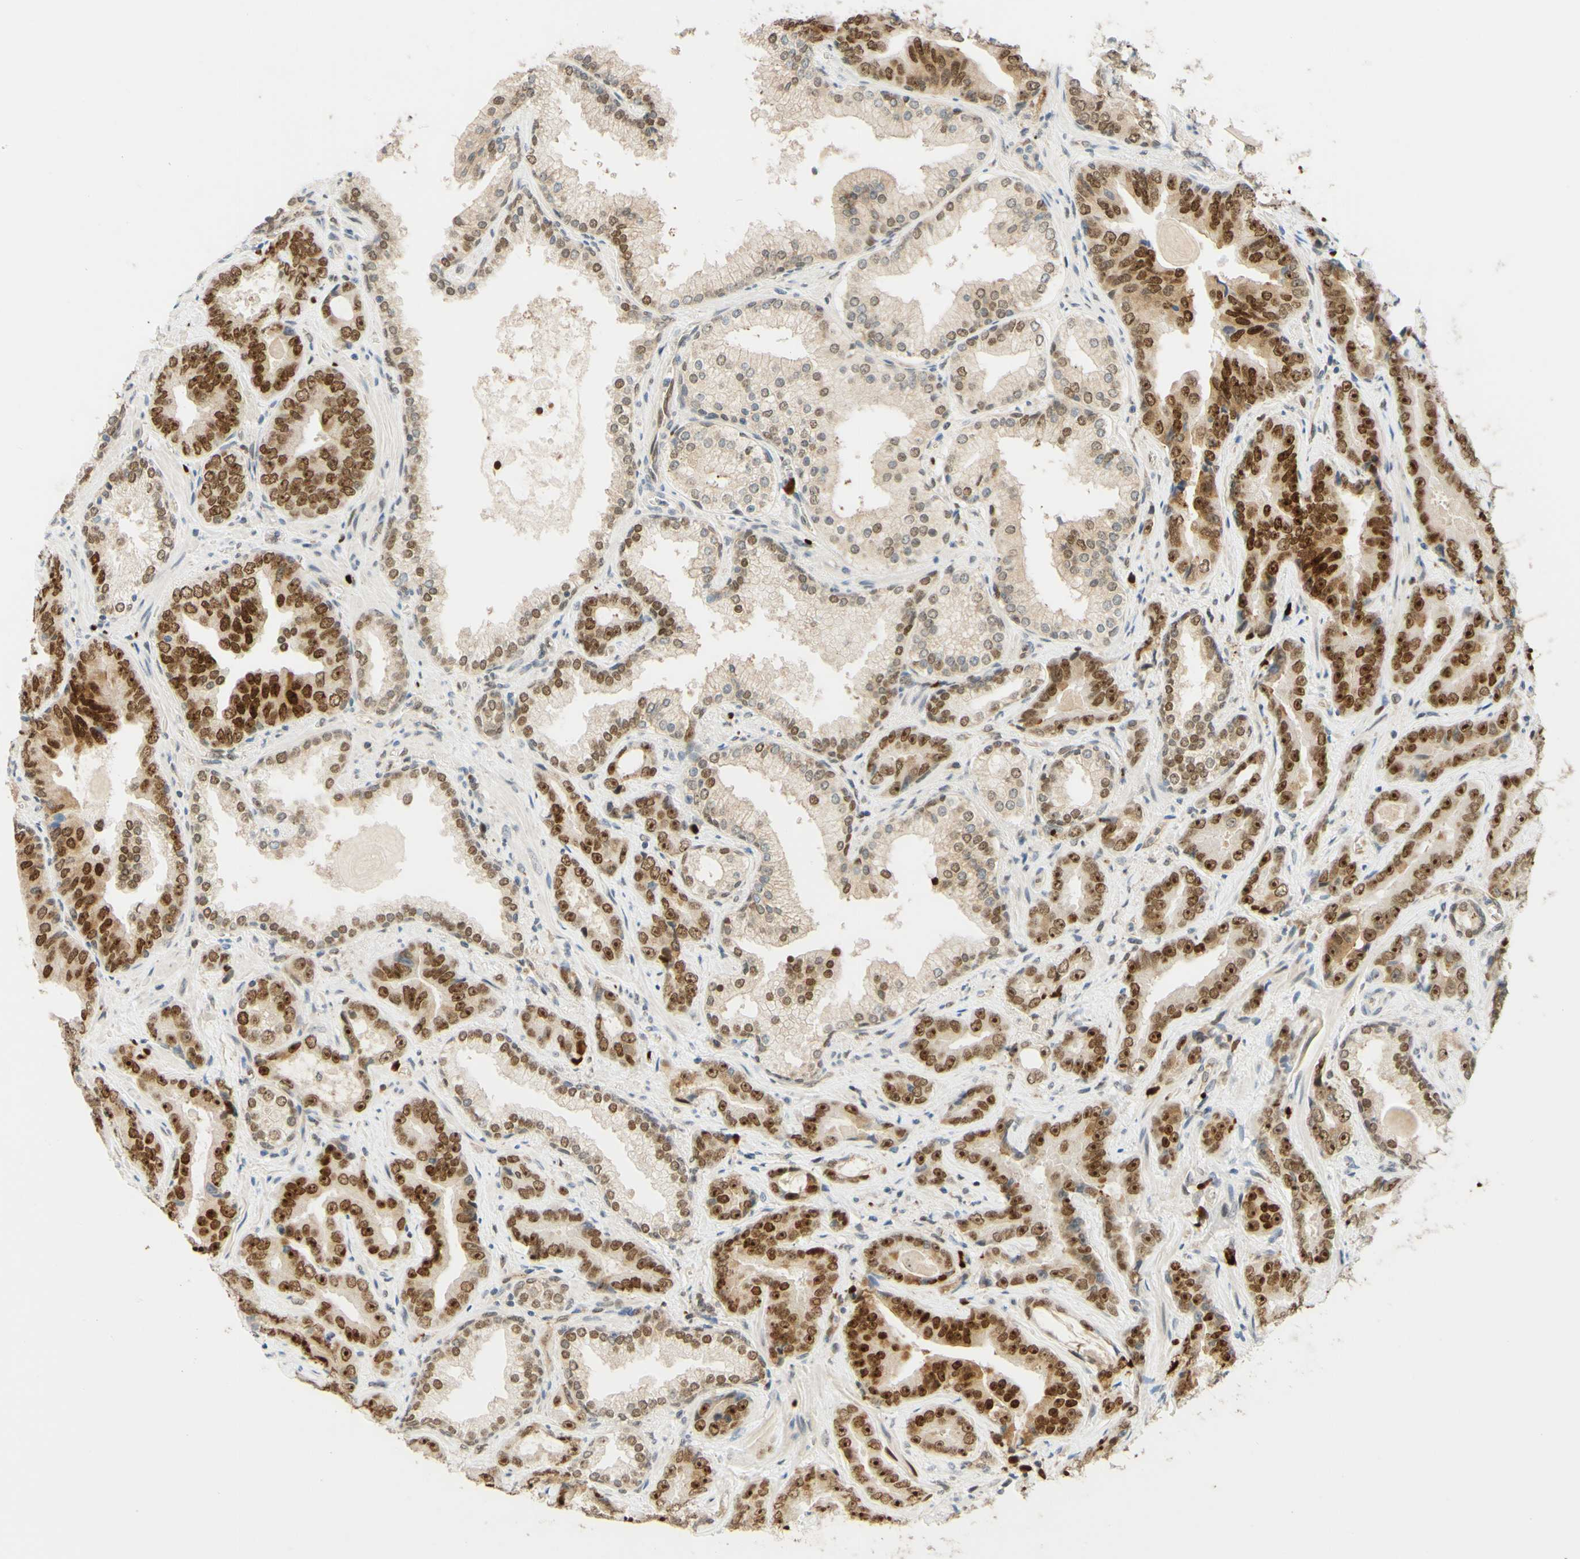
{"staining": {"intensity": "strong", "quantity": ">75%", "location": "nuclear"}, "tissue": "prostate cancer", "cell_type": "Tumor cells", "image_type": "cancer", "snomed": [{"axis": "morphology", "description": "Adenocarcinoma, Low grade"}, {"axis": "topography", "description": "Prostate"}], "caption": "Prostate adenocarcinoma (low-grade) stained for a protein demonstrates strong nuclear positivity in tumor cells.", "gene": "POLB", "patient": {"sex": "male", "age": 60}}